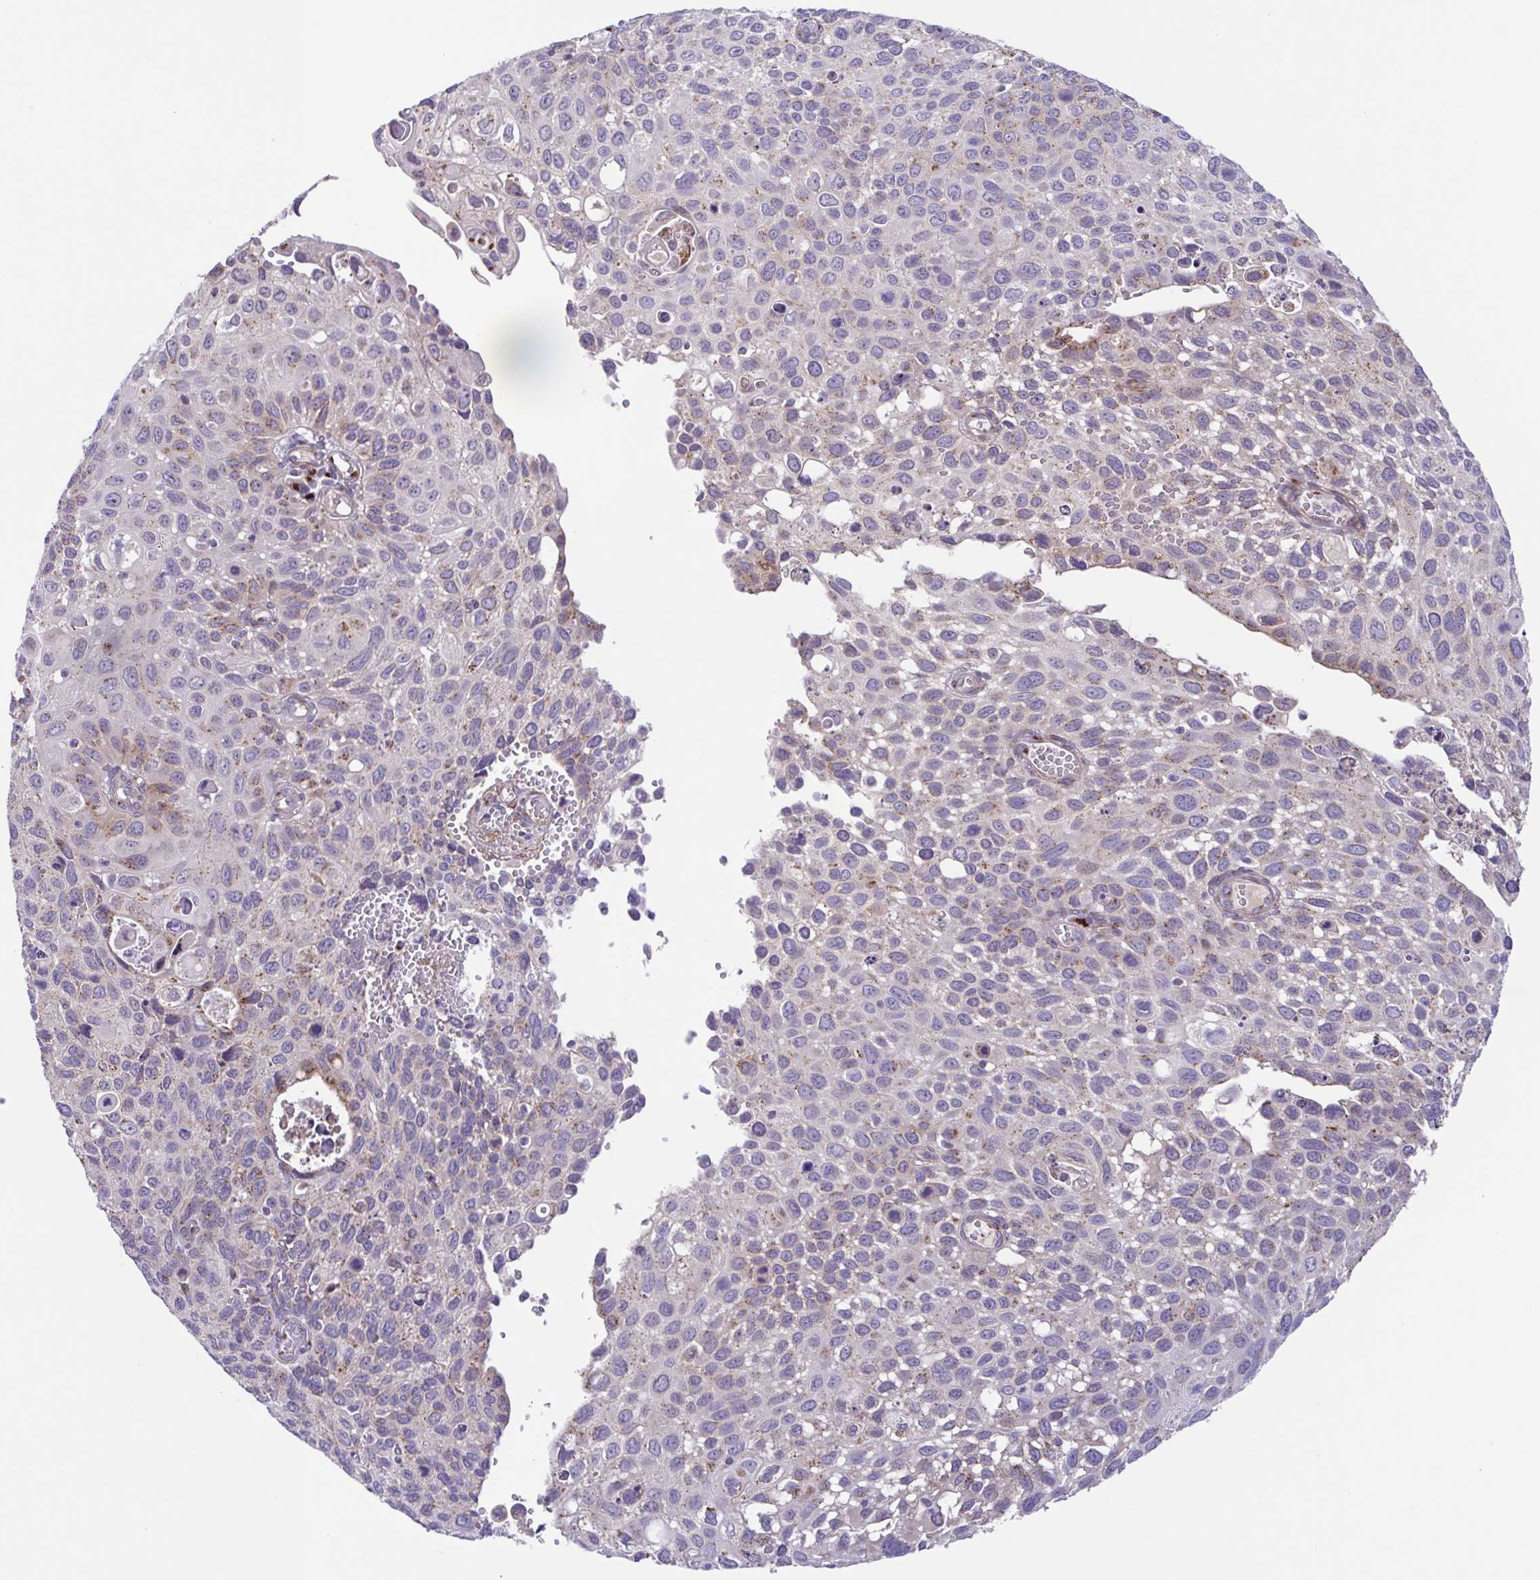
{"staining": {"intensity": "weak", "quantity": "<25%", "location": "cytoplasmic/membranous"}, "tissue": "cervical cancer", "cell_type": "Tumor cells", "image_type": "cancer", "snomed": [{"axis": "morphology", "description": "Squamous cell carcinoma, NOS"}, {"axis": "topography", "description": "Cervix"}], "caption": "Photomicrograph shows no significant protein staining in tumor cells of squamous cell carcinoma (cervical).", "gene": "COL17A1", "patient": {"sex": "female", "age": 70}}